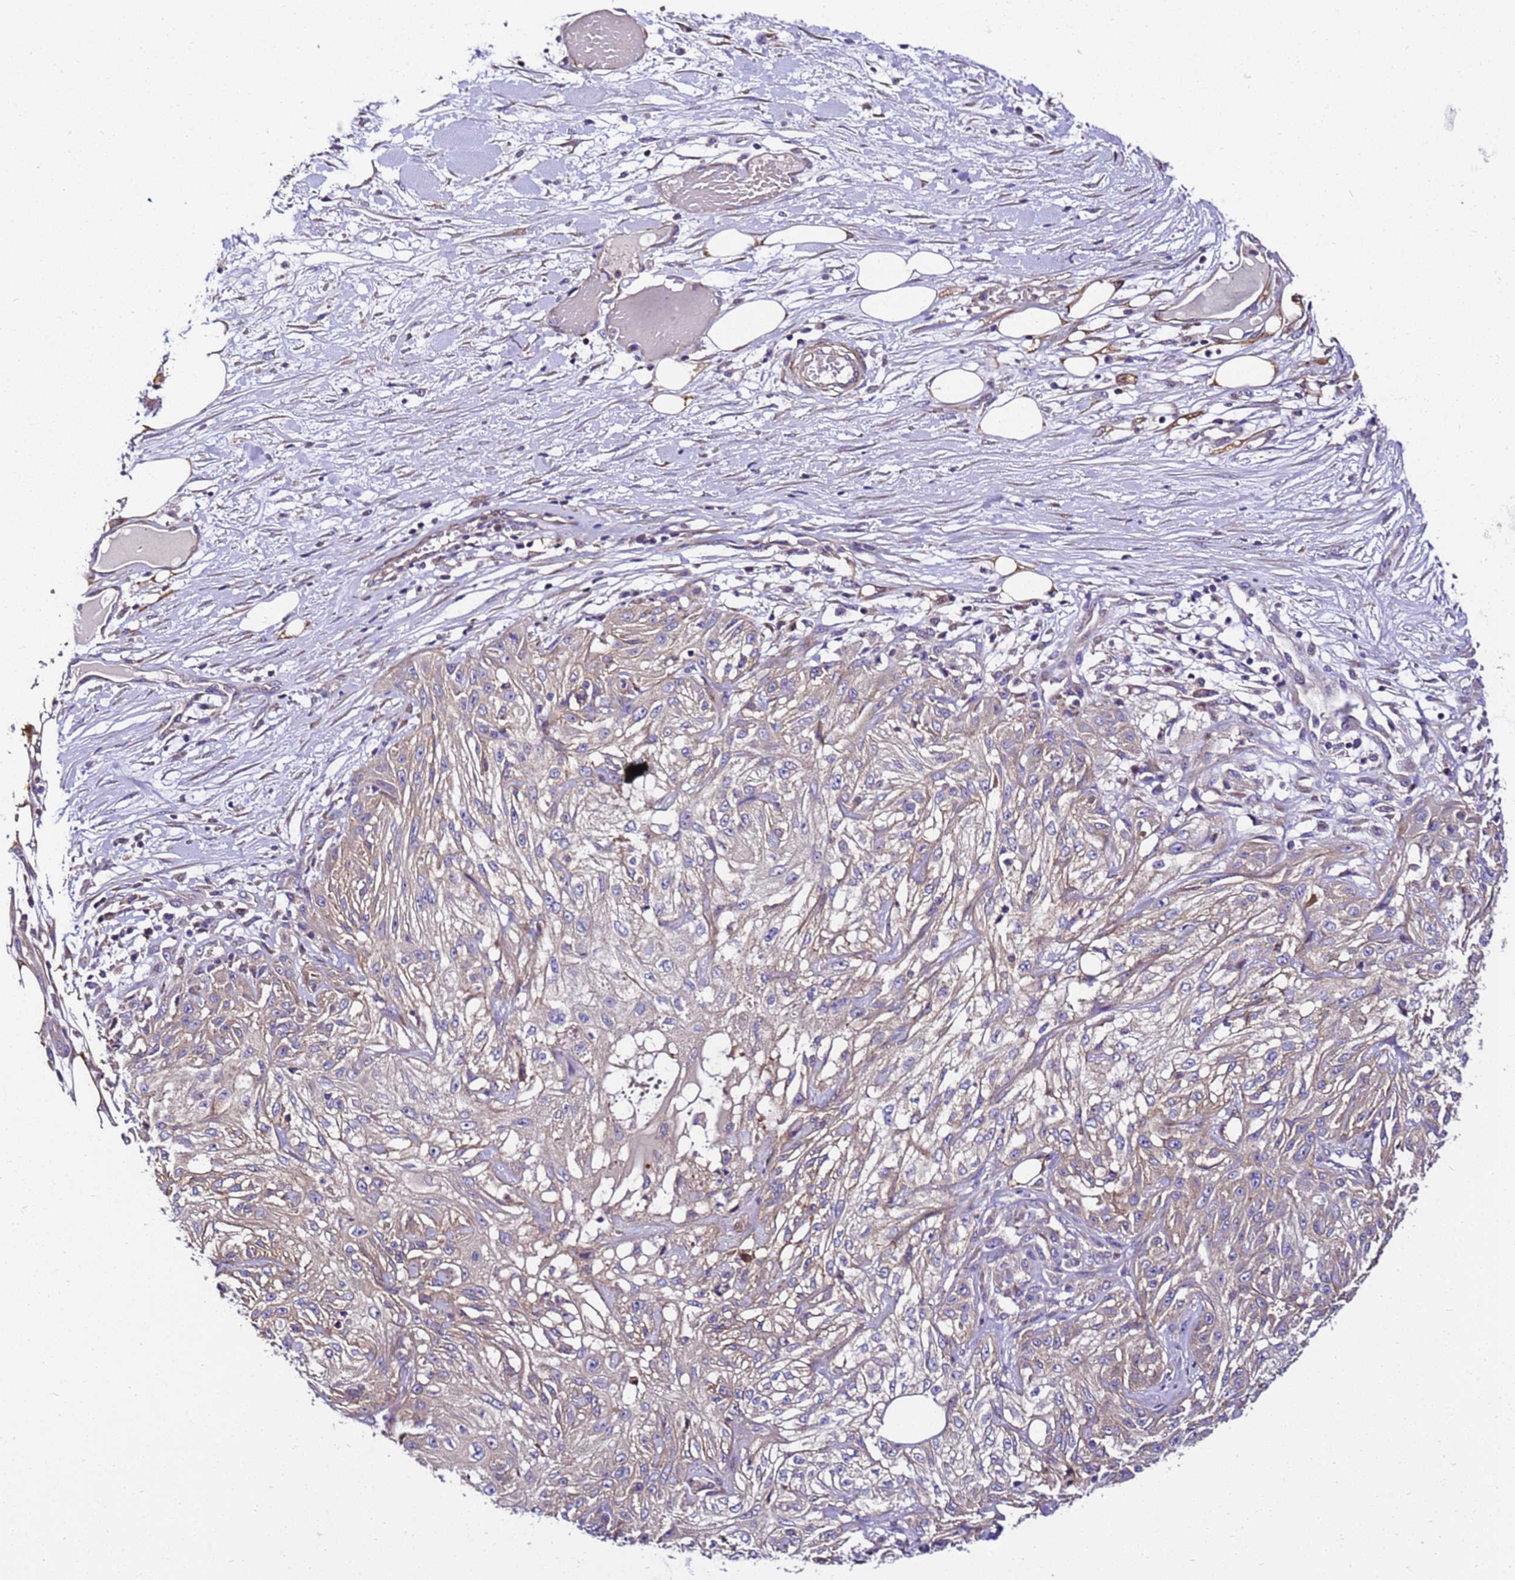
{"staining": {"intensity": "weak", "quantity": "<25%", "location": "cytoplasmic/membranous"}, "tissue": "skin cancer", "cell_type": "Tumor cells", "image_type": "cancer", "snomed": [{"axis": "morphology", "description": "Squamous cell carcinoma, NOS"}, {"axis": "morphology", "description": "Squamous cell carcinoma, metastatic, NOS"}, {"axis": "topography", "description": "Skin"}, {"axis": "topography", "description": "Lymph node"}], "caption": "The micrograph displays no significant staining in tumor cells of skin squamous cell carcinoma. (Brightfield microscopy of DAB (3,3'-diaminobenzidine) immunohistochemistry (IHC) at high magnification).", "gene": "ZNF417", "patient": {"sex": "male", "age": 75}}